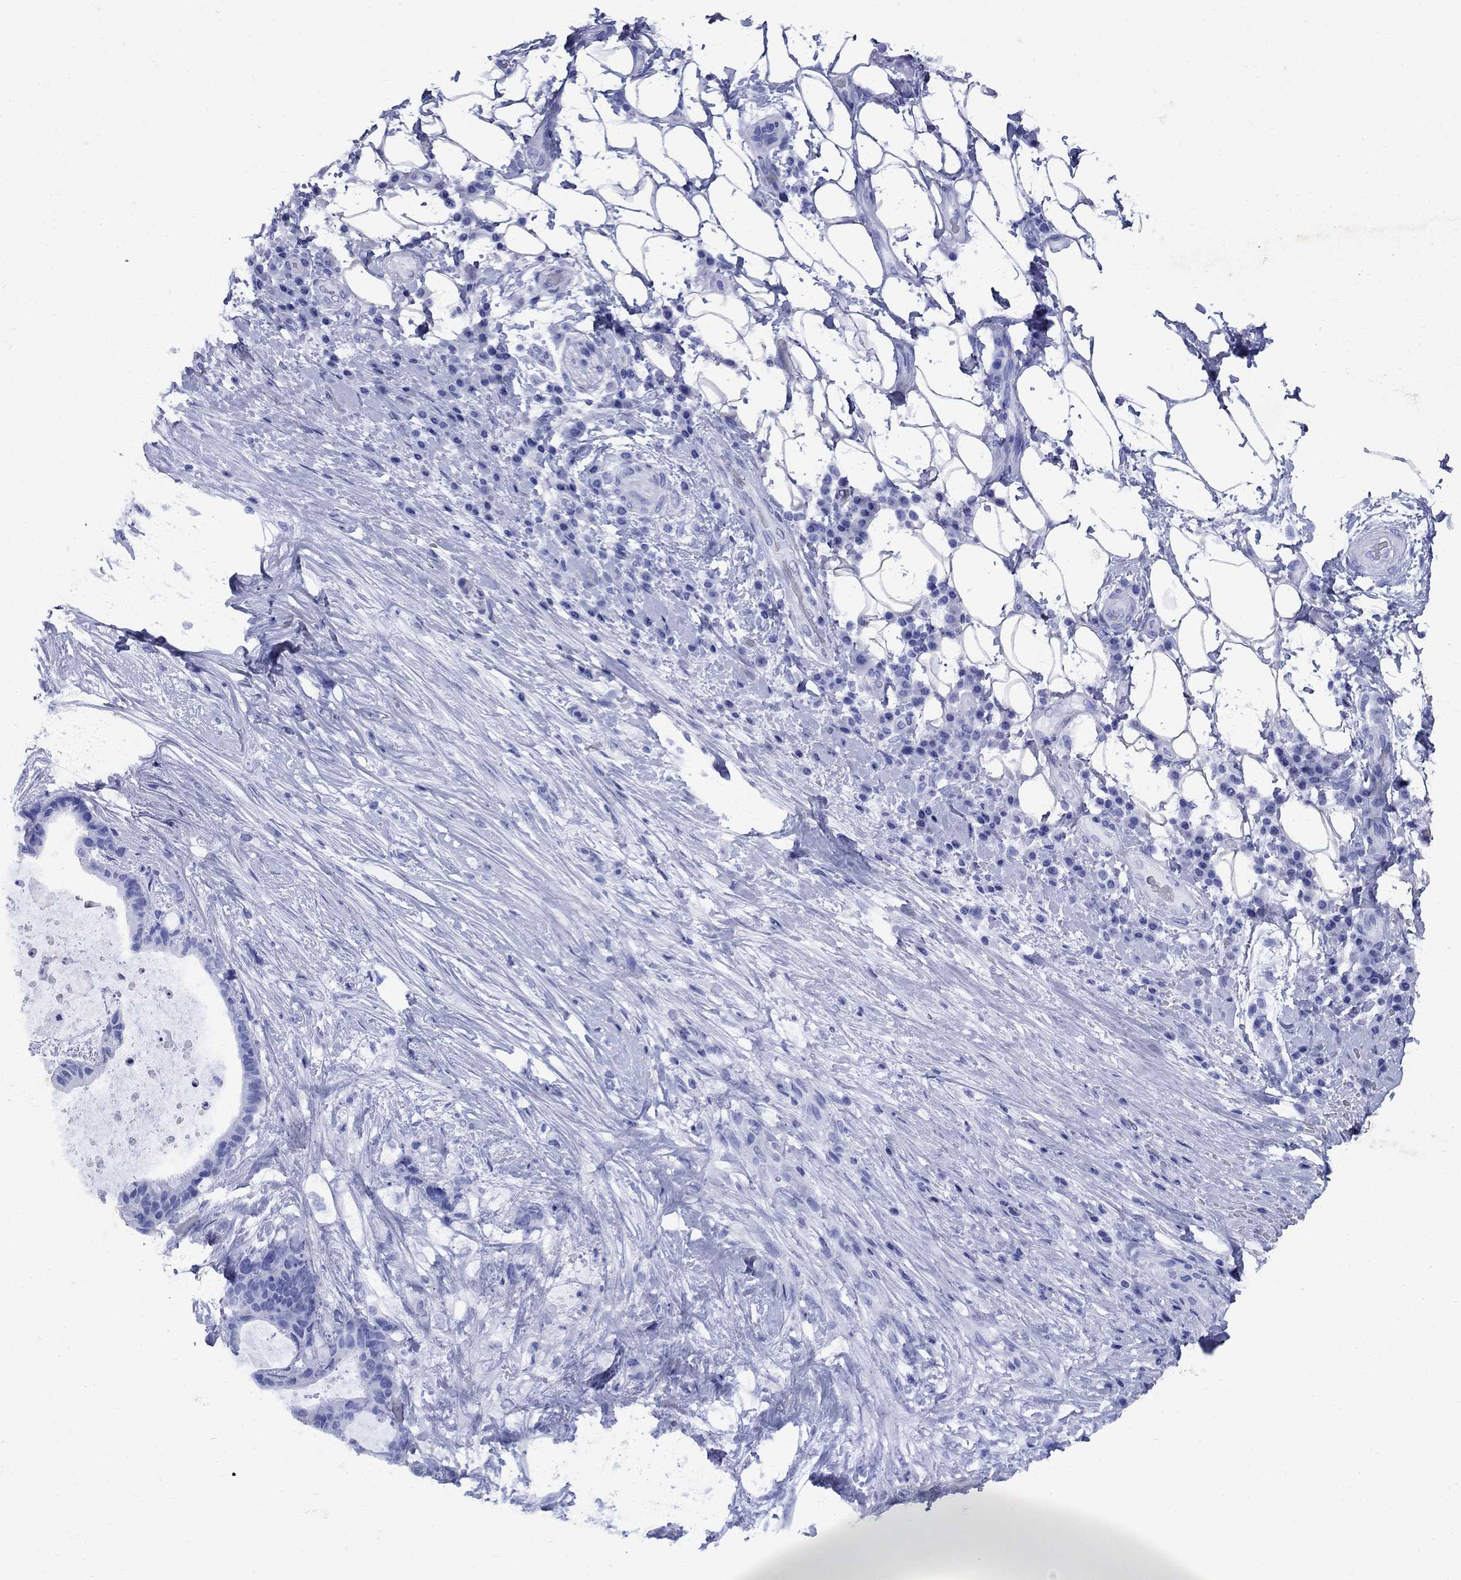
{"staining": {"intensity": "negative", "quantity": "none", "location": "none"}, "tissue": "liver cancer", "cell_type": "Tumor cells", "image_type": "cancer", "snomed": [{"axis": "morphology", "description": "Cholangiocarcinoma"}, {"axis": "topography", "description": "Liver"}], "caption": "Liver cholangiocarcinoma stained for a protein using IHC reveals no positivity tumor cells.", "gene": "CD1A", "patient": {"sex": "female", "age": 73}}